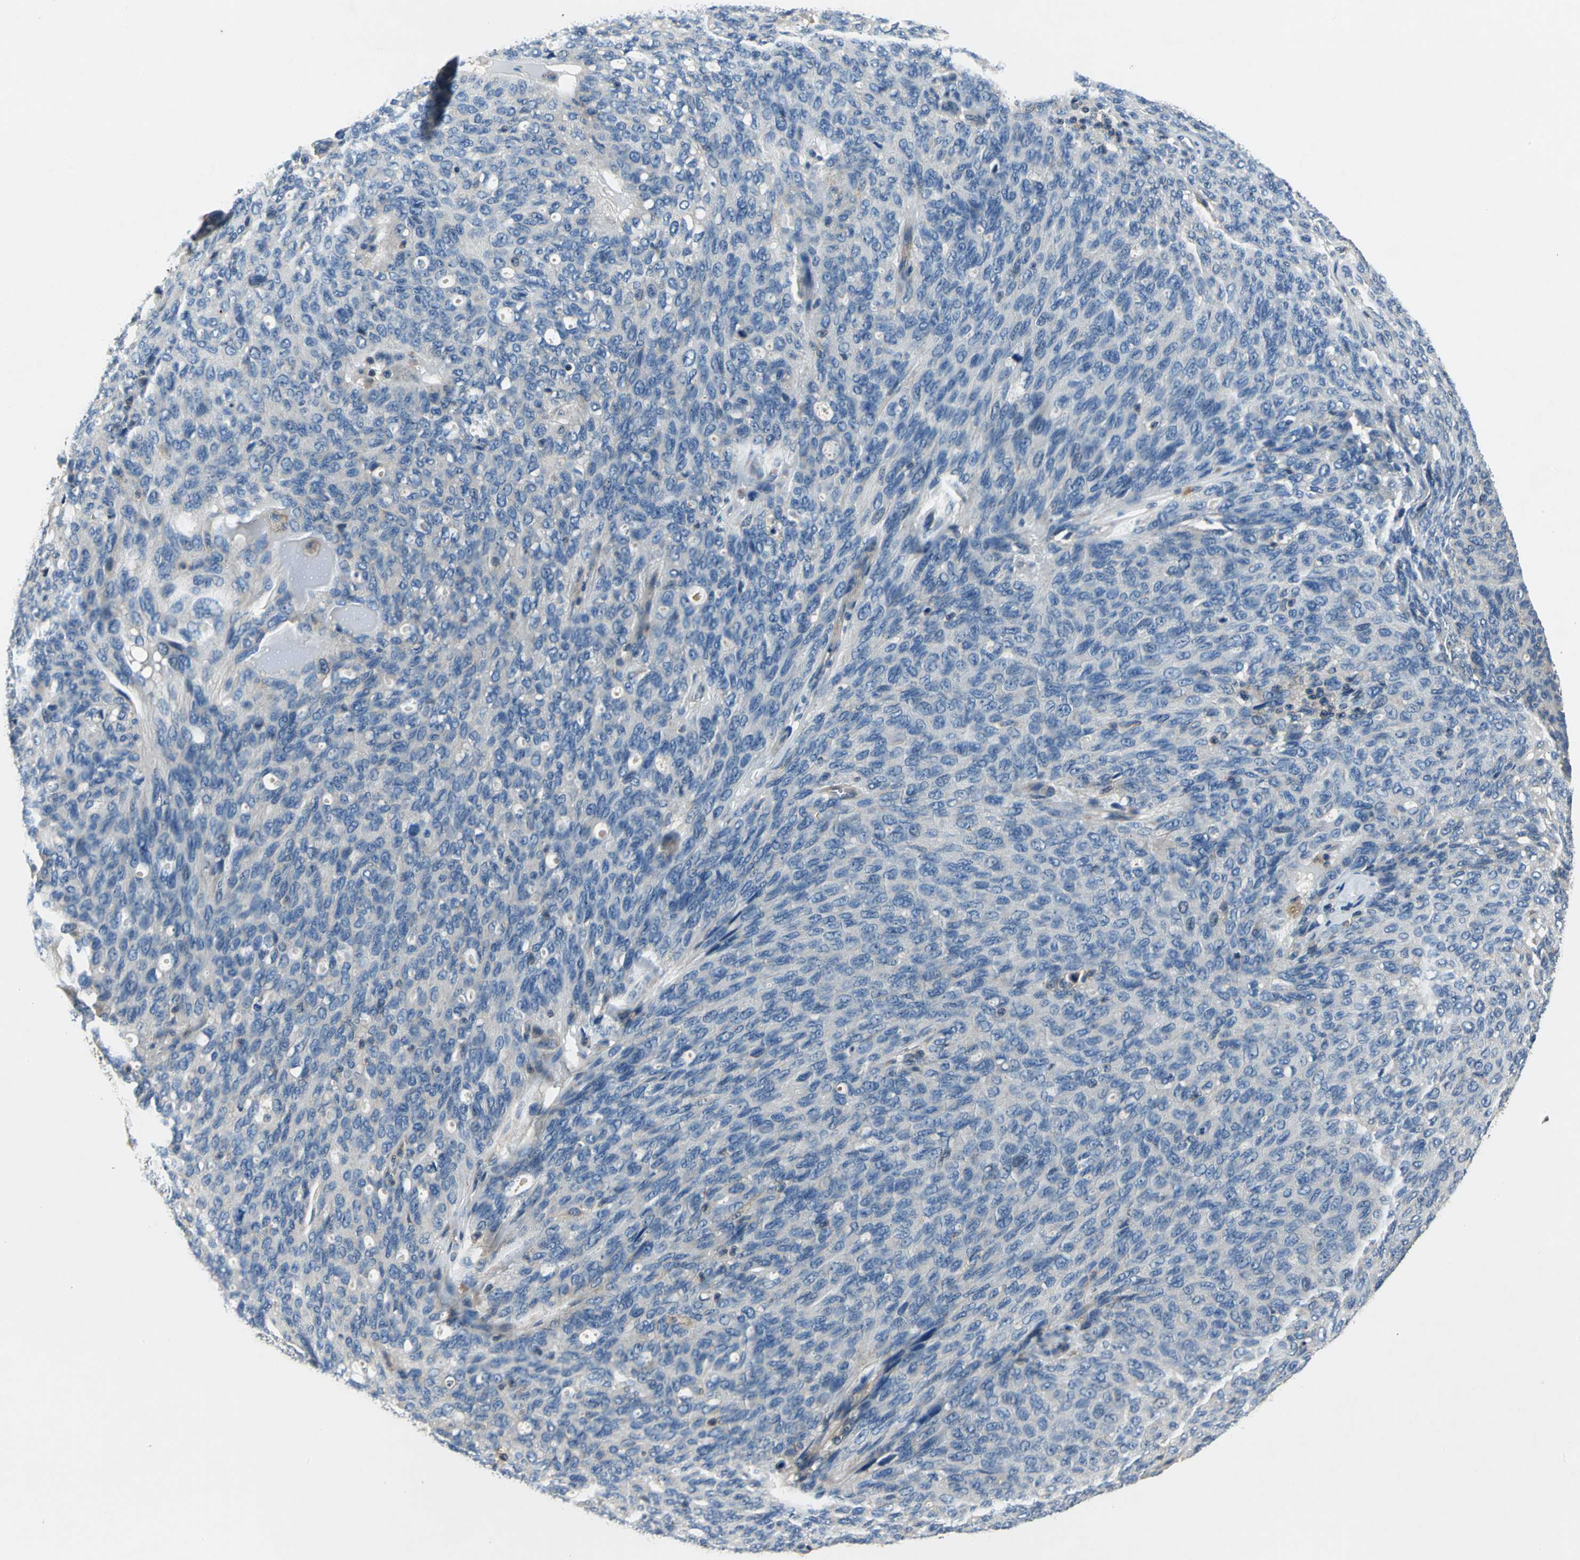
{"staining": {"intensity": "weak", "quantity": "<25%", "location": "cytoplasmic/membranous"}, "tissue": "ovarian cancer", "cell_type": "Tumor cells", "image_type": "cancer", "snomed": [{"axis": "morphology", "description": "Carcinoma, endometroid"}, {"axis": "topography", "description": "Ovary"}], "caption": "Immunohistochemical staining of endometroid carcinoma (ovarian) shows no significant expression in tumor cells.", "gene": "DDX3Y", "patient": {"sex": "female", "age": 60}}